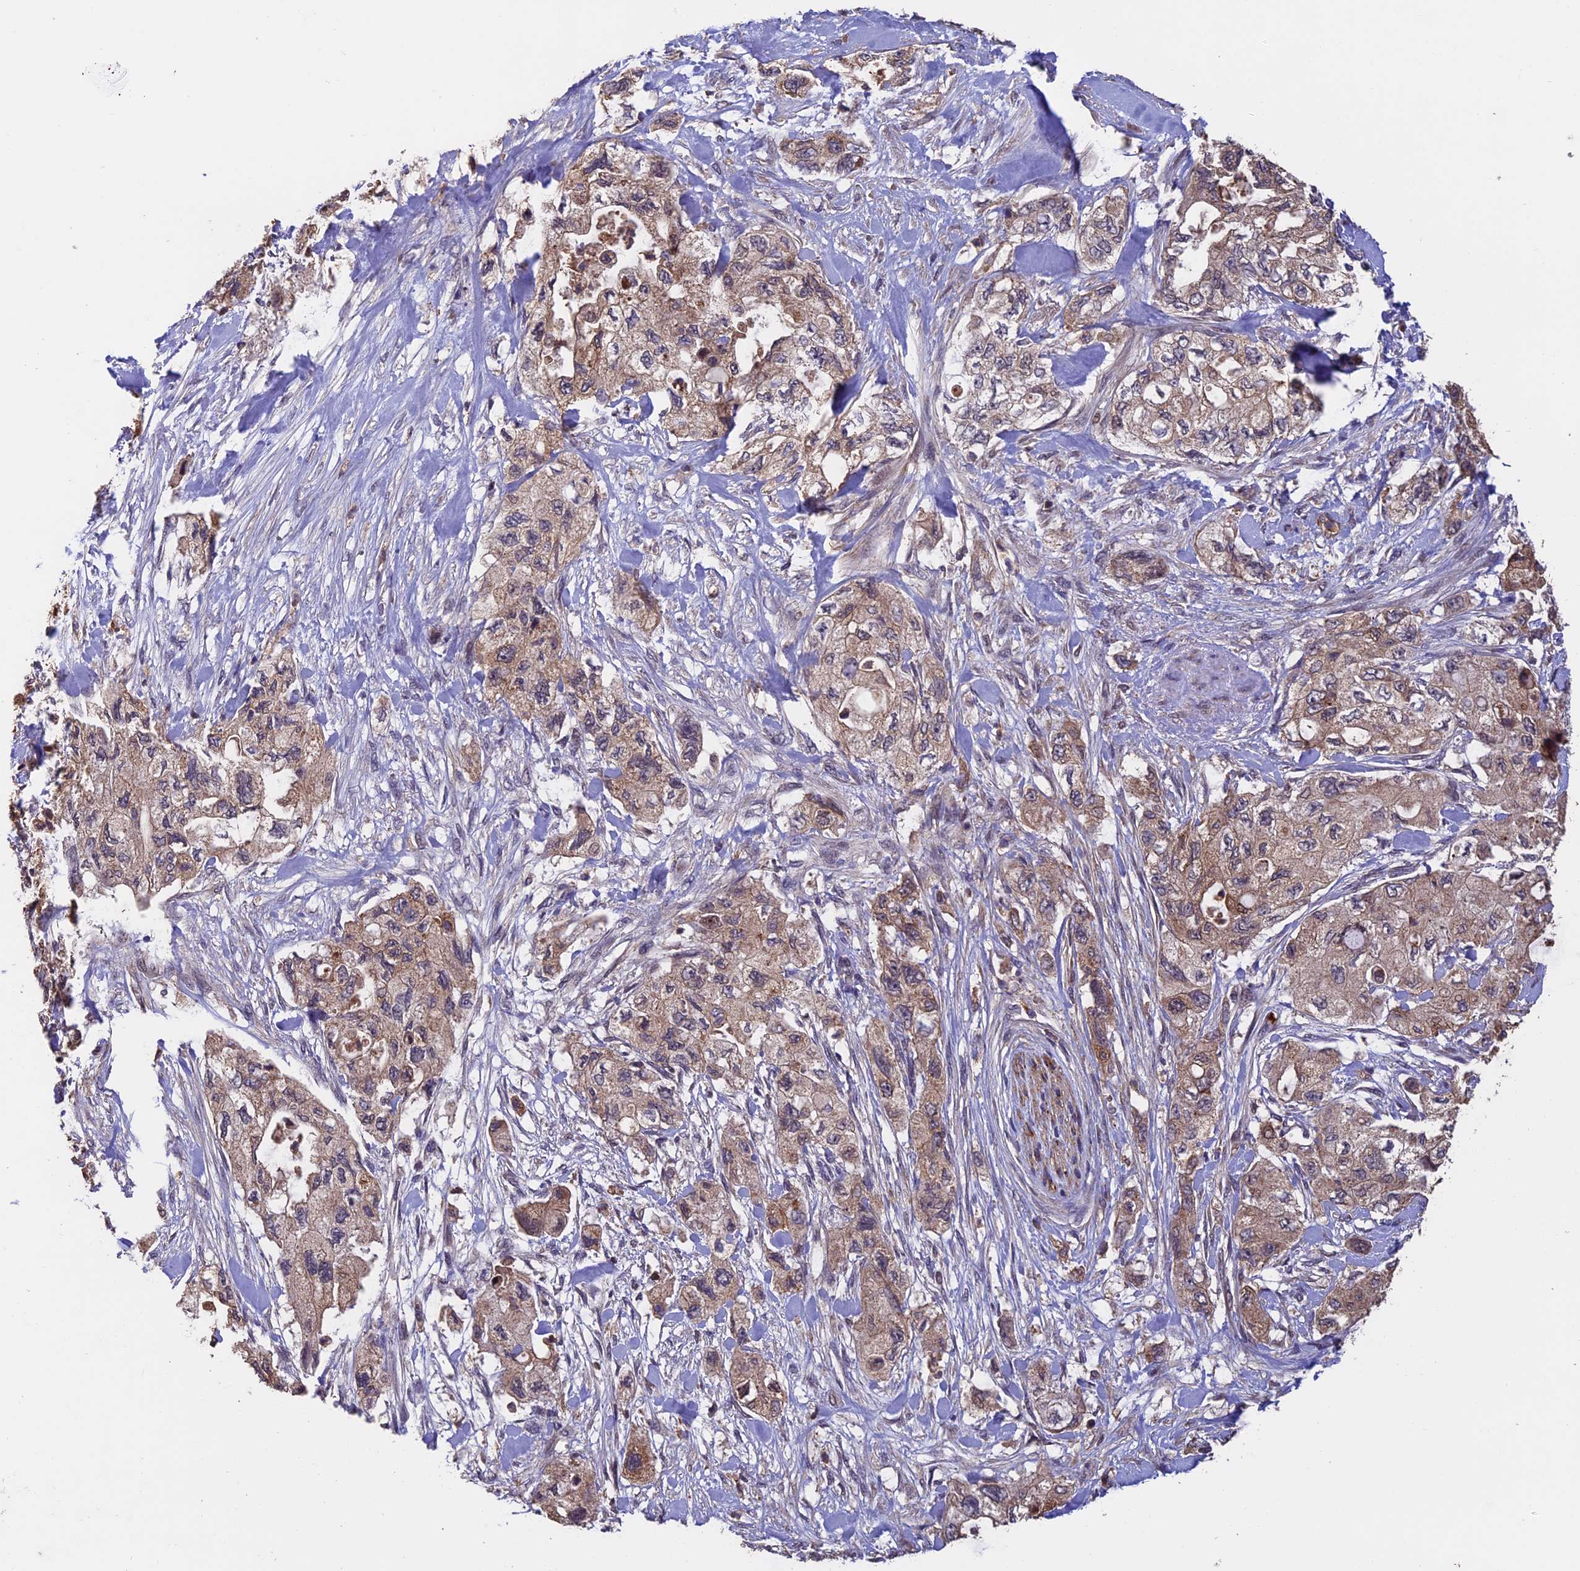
{"staining": {"intensity": "weak", "quantity": ">75%", "location": "cytoplasmic/membranous"}, "tissue": "pancreatic cancer", "cell_type": "Tumor cells", "image_type": "cancer", "snomed": [{"axis": "morphology", "description": "Adenocarcinoma, NOS"}, {"axis": "topography", "description": "Pancreas"}], "caption": "DAB (3,3'-diaminobenzidine) immunohistochemical staining of pancreatic adenocarcinoma displays weak cytoplasmic/membranous protein staining in approximately >75% of tumor cells. The staining is performed using DAB (3,3'-diaminobenzidine) brown chromogen to label protein expression. The nuclei are counter-stained blue using hematoxylin.", "gene": "PKD2L2", "patient": {"sex": "female", "age": 73}}